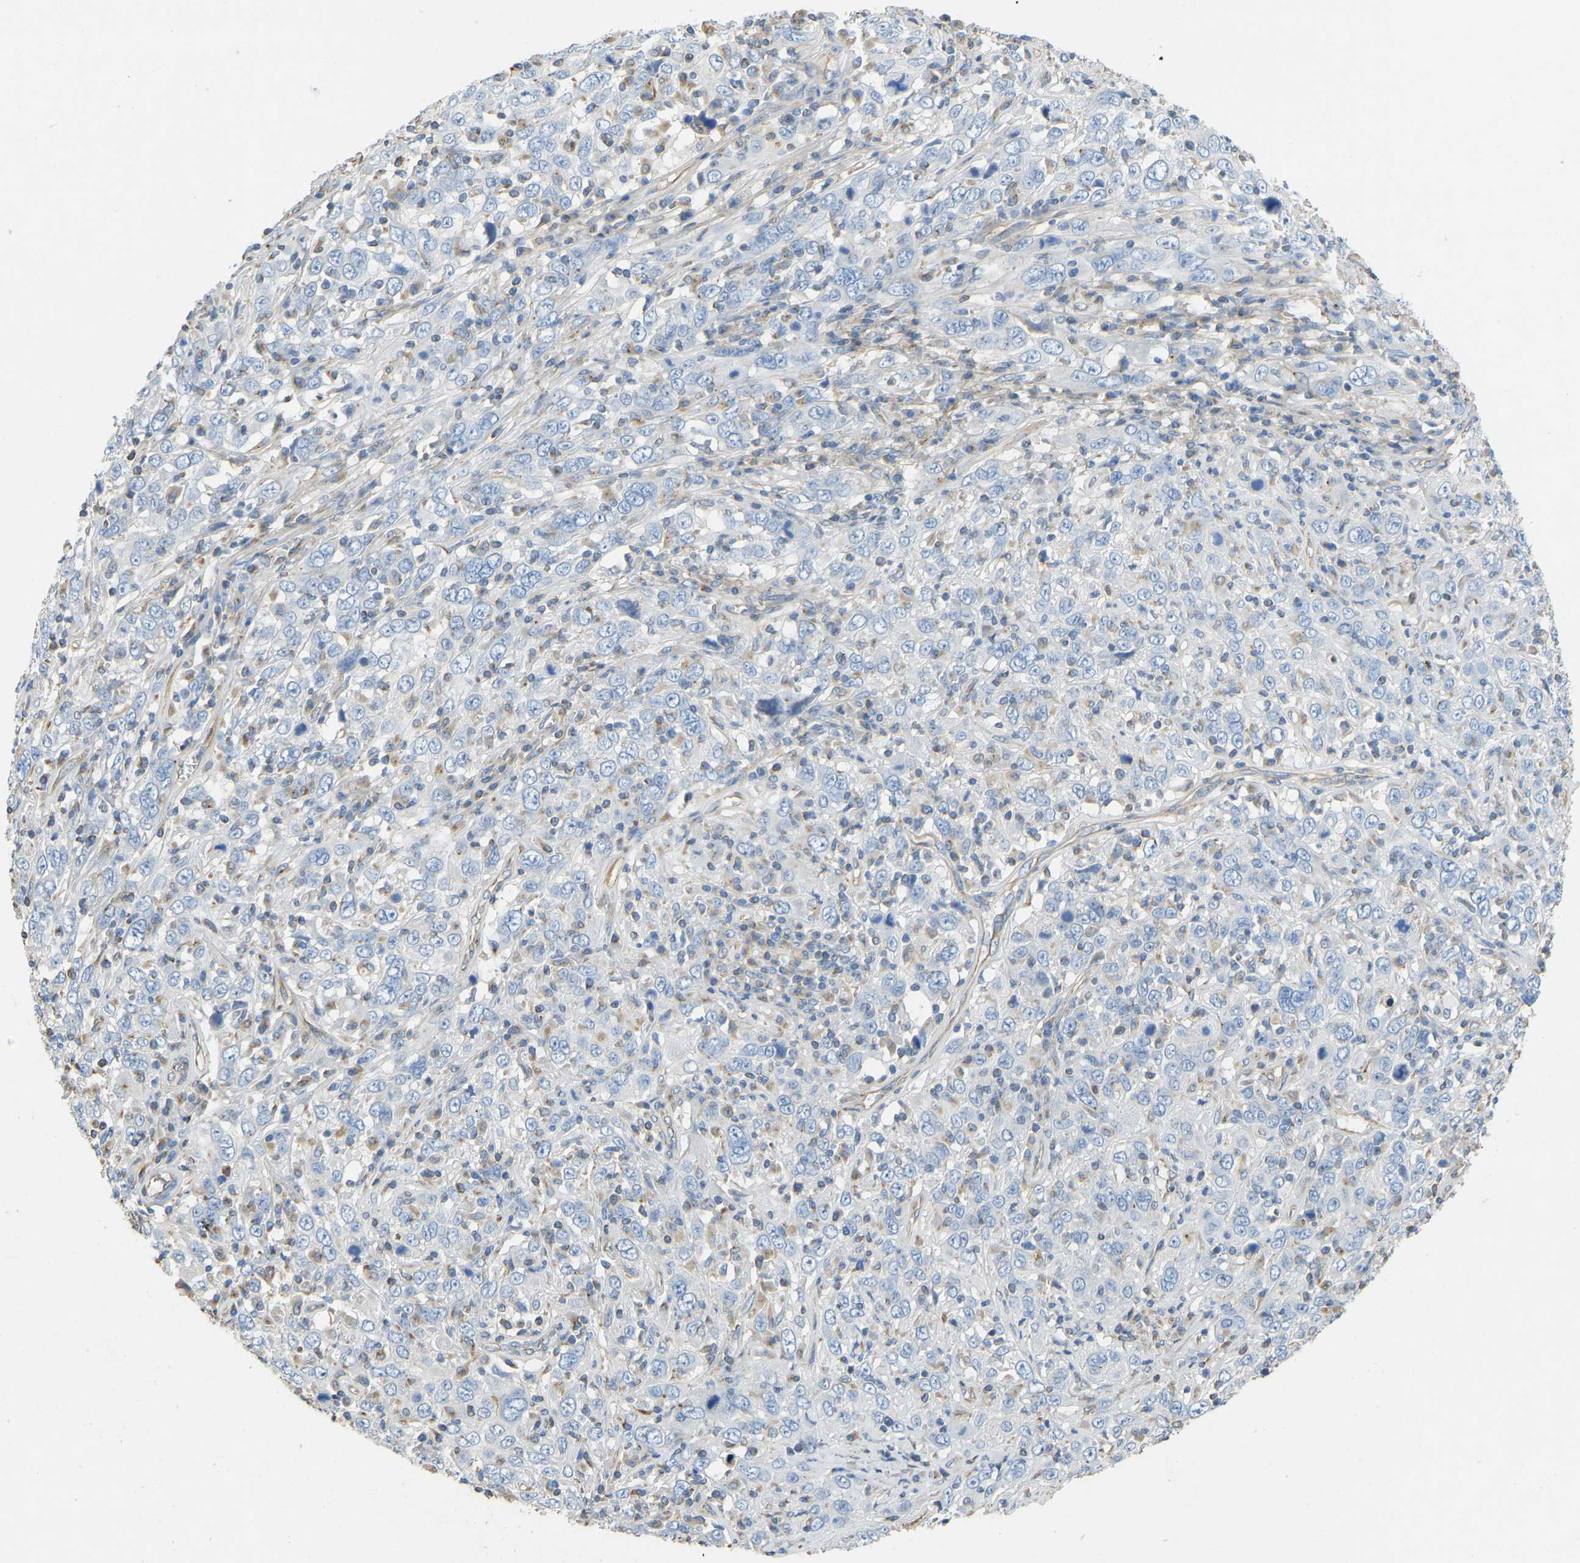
{"staining": {"intensity": "negative", "quantity": "none", "location": "none"}, "tissue": "cervical cancer", "cell_type": "Tumor cells", "image_type": "cancer", "snomed": [{"axis": "morphology", "description": "Squamous cell carcinoma, NOS"}, {"axis": "topography", "description": "Cervix"}], "caption": "Immunohistochemistry (IHC) histopathology image of human squamous cell carcinoma (cervical) stained for a protein (brown), which exhibits no expression in tumor cells. Nuclei are stained in blue.", "gene": "TECTA", "patient": {"sex": "female", "age": 46}}